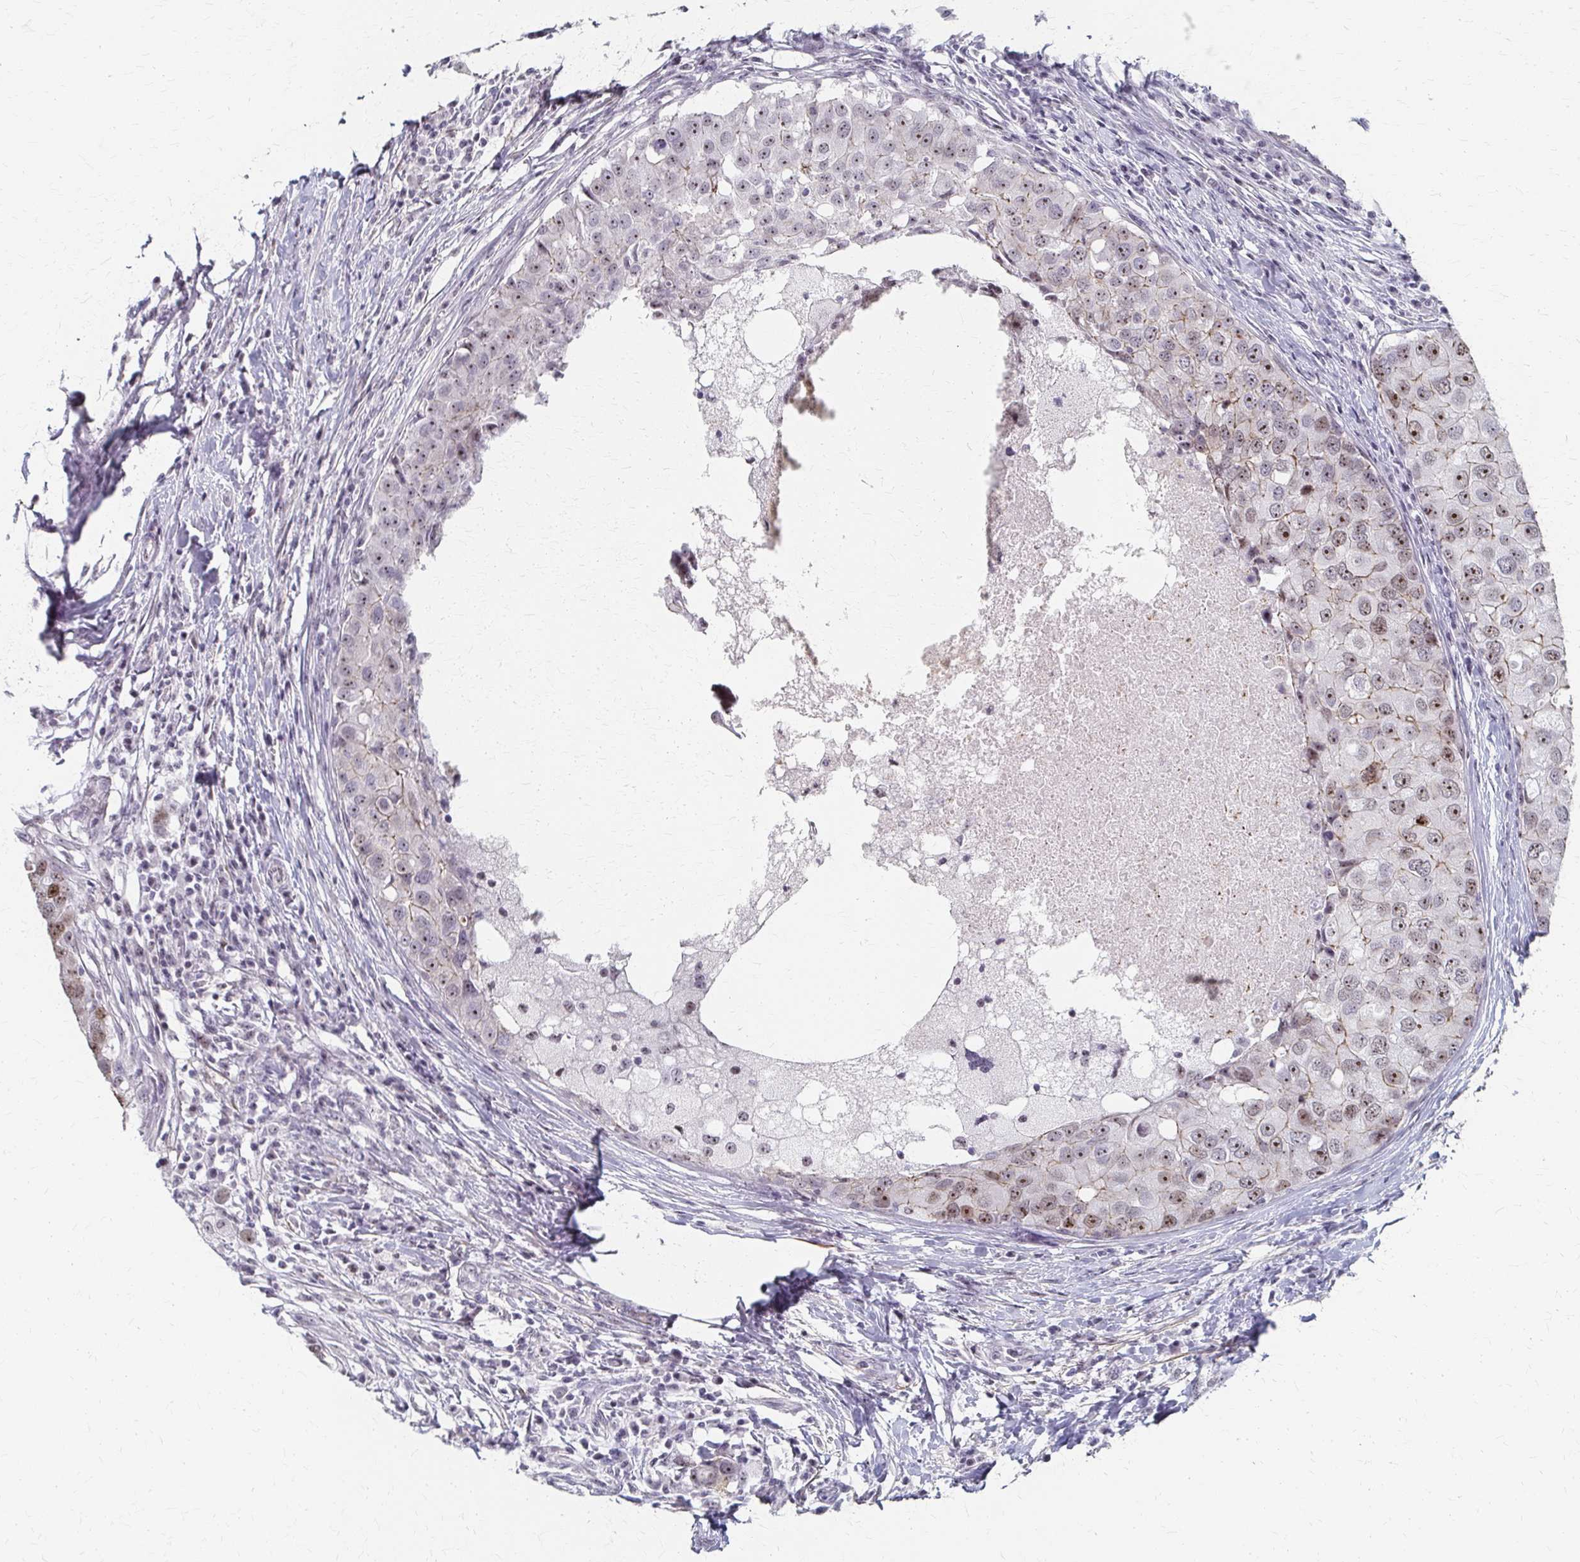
{"staining": {"intensity": "moderate", "quantity": "25%-75%", "location": "nuclear"}, "tissue": "breast cancer", "cell_type": "Tumor cells", "image_type": "cancer", "snomed": [{"axis": "morphology", "description": "Duct carcinoma"}, {"axis": "topography", "description": "Breast"}], "caption": "This histopathology image demonstrates IHC staining of human infiltrating ductal carcinoma (breast), with medium moderate nuclear positivity in approximately 25%-75% of tumor cells.", "gene": "PES1", "patient": {"sex": "female", "age": 27}}